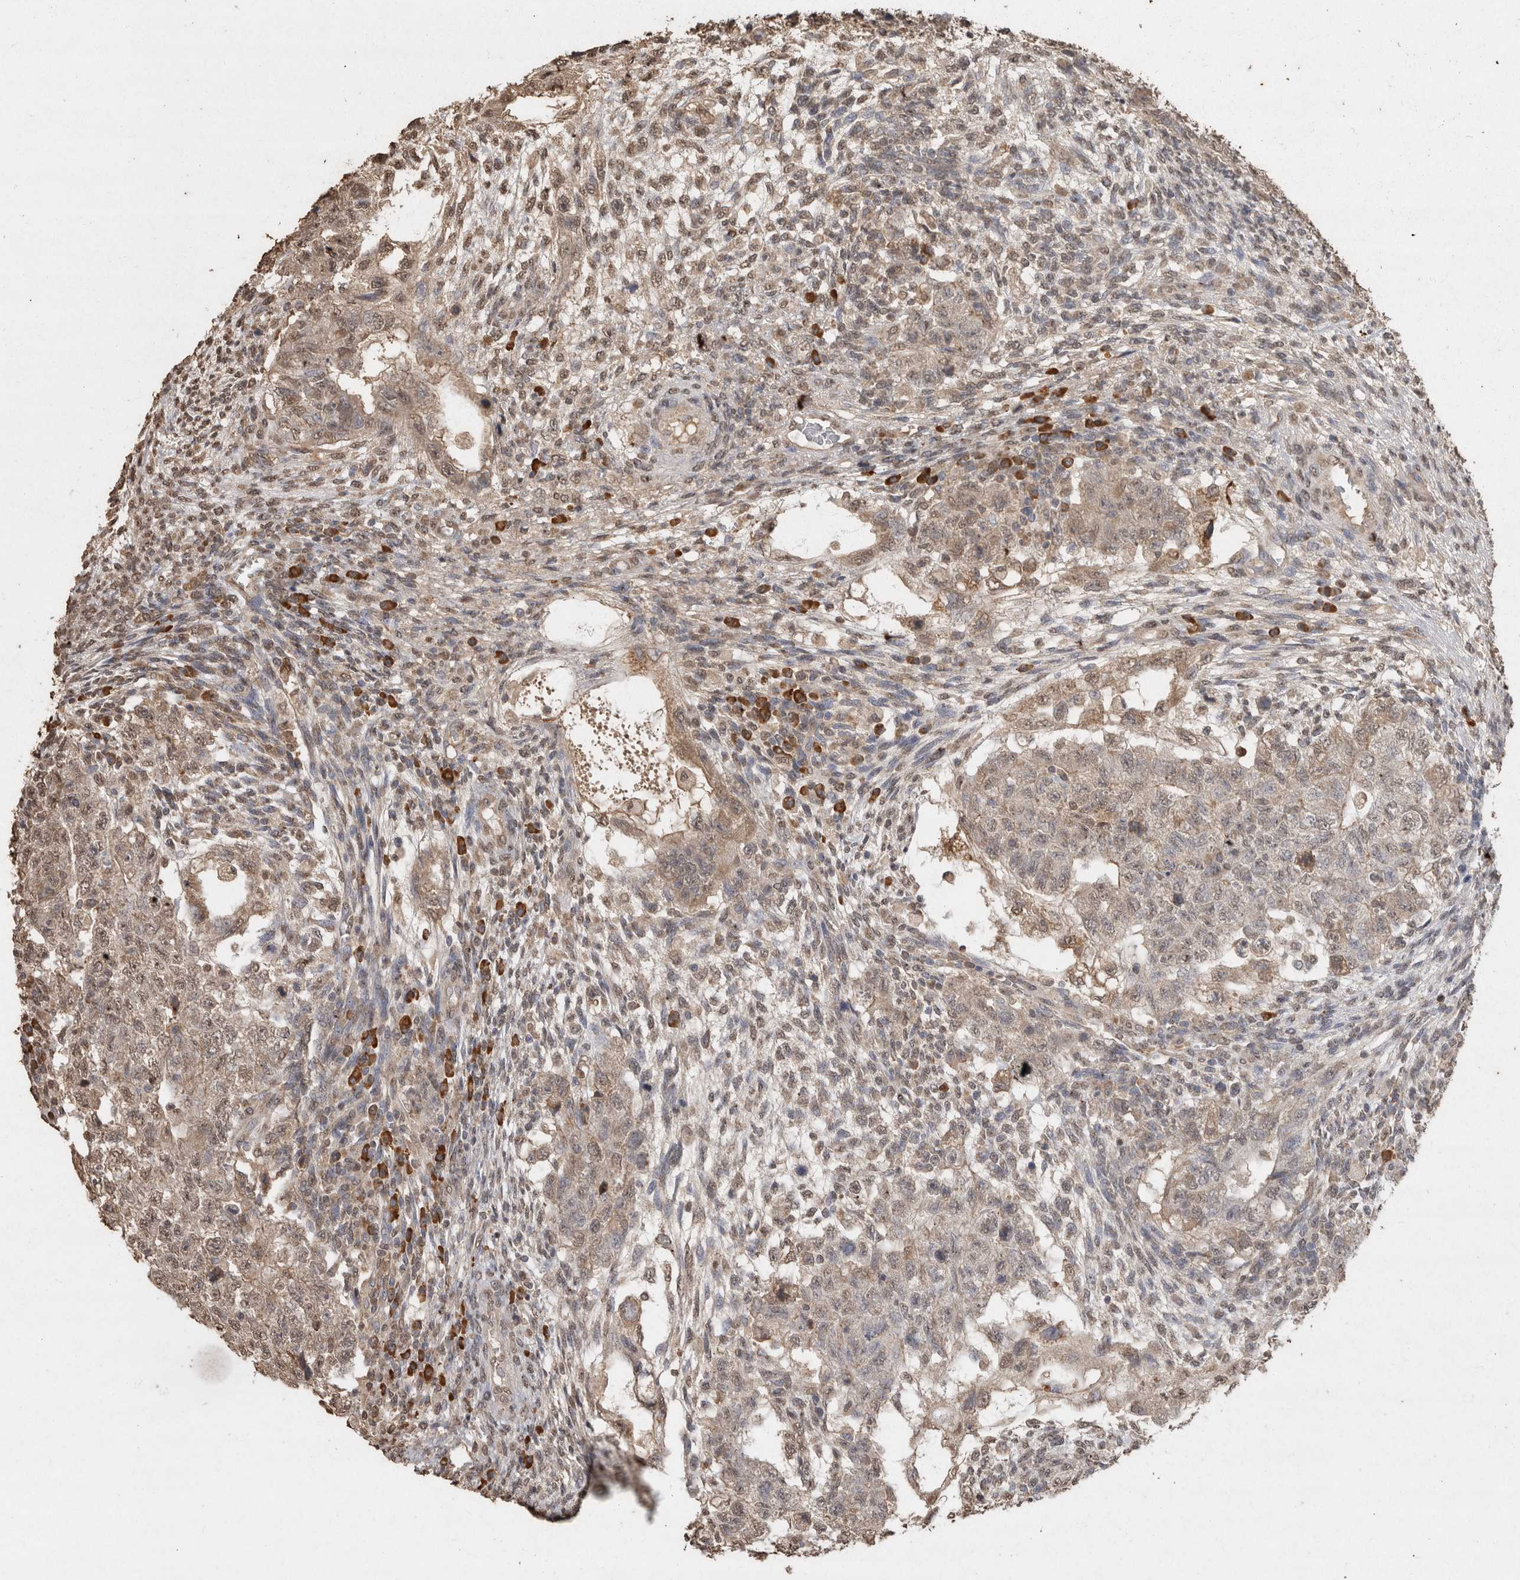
{"staining": {"intensity": "weak", "quantity": ">75%", "location": "cytoplasmic/membranous,nuclear"}, "tissue": "testis cancer", "cell_type": "Tumor cells", "image_type": "cancer", "snomed": [{"axis": "morphology", "description": "Normal tissue, NOS"}, {"axis": "morphology", "description": "Carcinoma, Embryonal, NOS"}, {"axis": "topography", "description": "Testis"}], "caption": "DAB immunohistochemical staining of testis cancer (embryonal carcinoma) shows weak cytoplasmic/membranous and nuclear protein positivity in approximately >75% of tumor cells.", "gene": "CRELD2", "patient": {"sex": "male", "age": 36}}